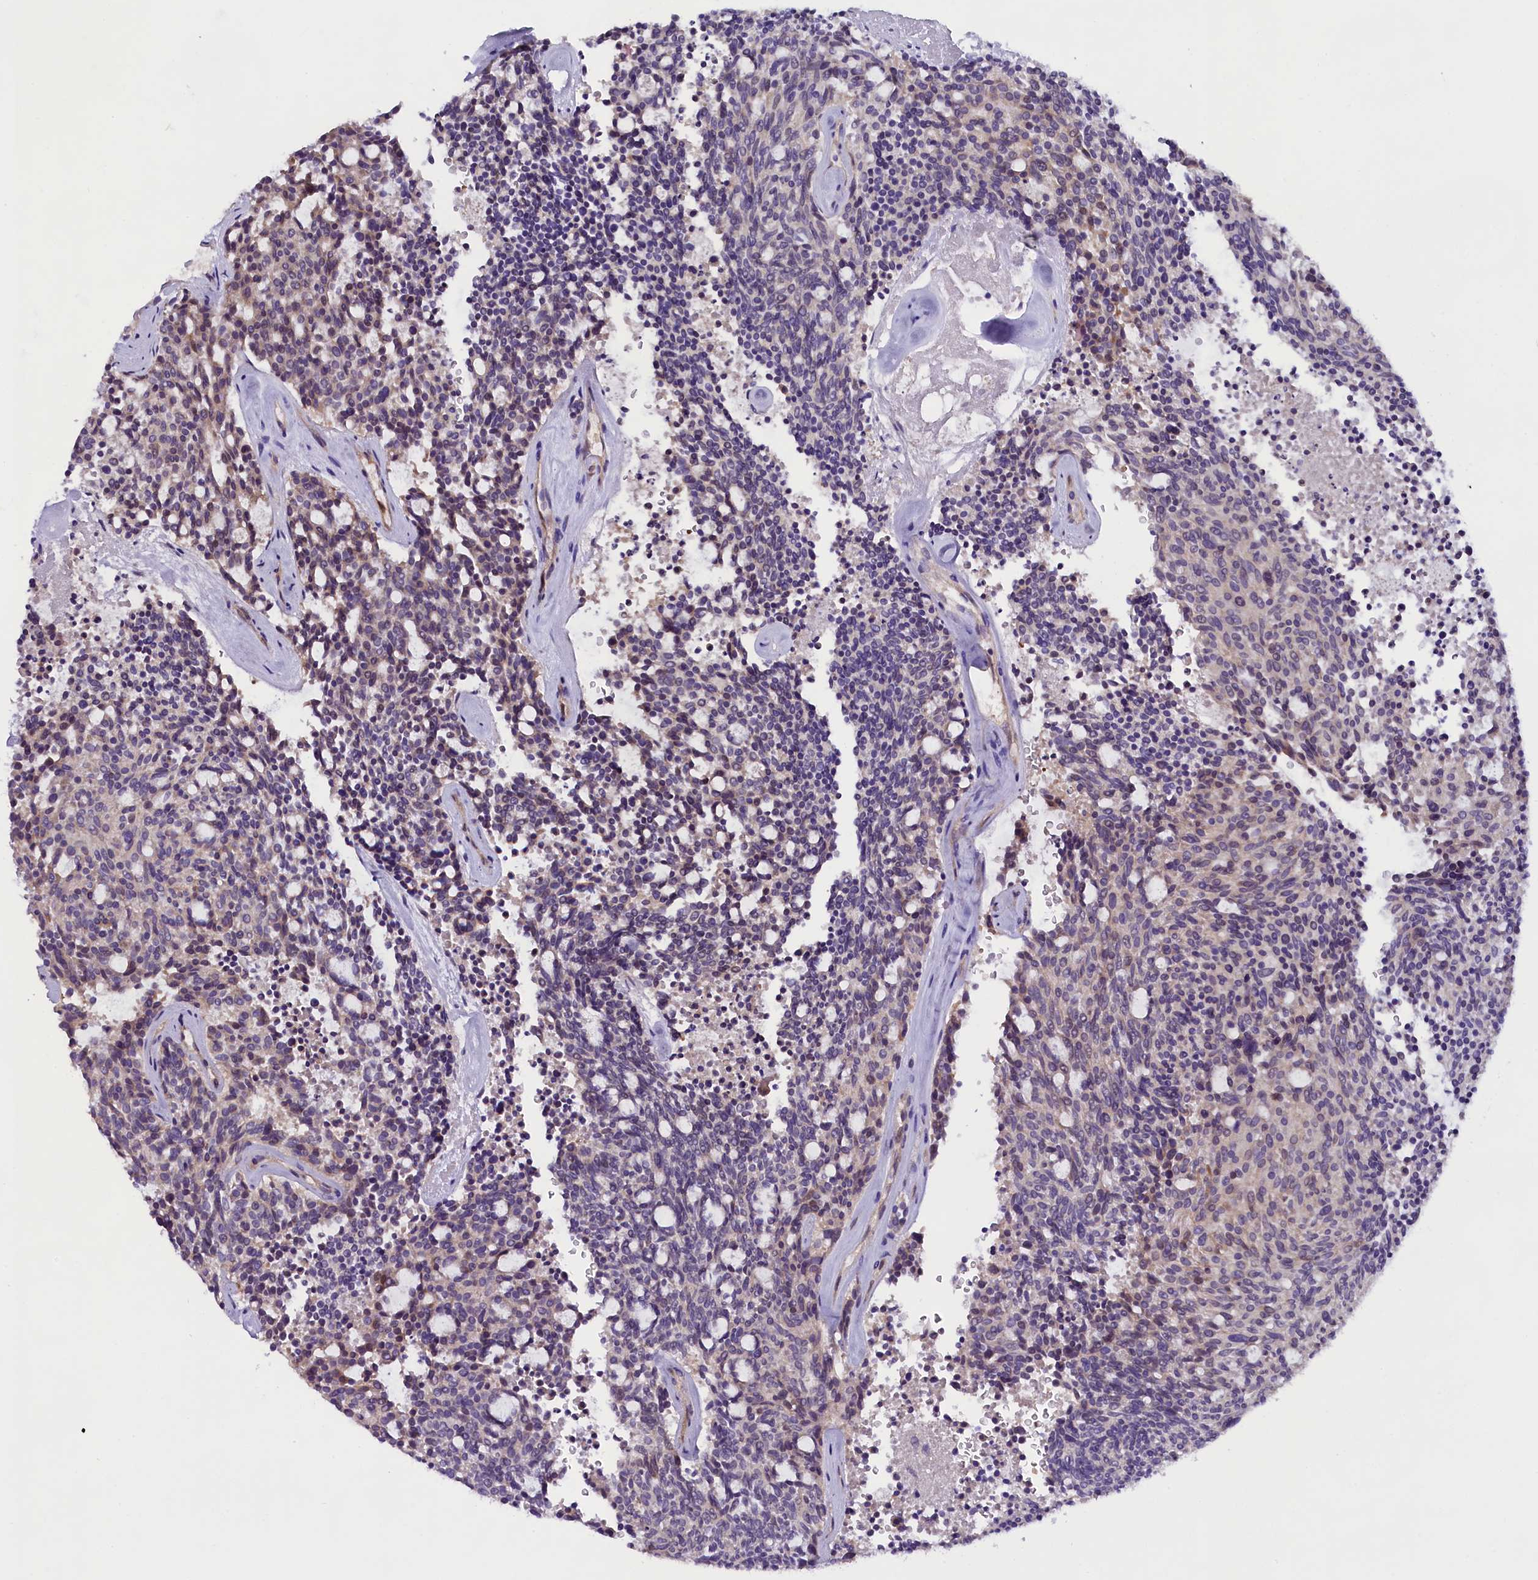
{"staining": {"intensity": "weak", "quantity": "25%-75%", "location": "cytoplasmic/membranous"}, "tissue": "carcinoid", "cell_type": "Tumor cells", "image_type": "cancer", "snomed": [{"axis": "morphology", "description": "Carcinoid, malignant, NOS"}, {"axis": "topography", "description": "Pancreas"}], "caption": "Immunohistochemical staining of human carcinoid (malignant) shows low levels of weak cytoplasmic/membranous protein expression in about 25%-75% of tumor cells.", "gene": "C9orf40", "patient": {"sex": "female", "age": 54}}